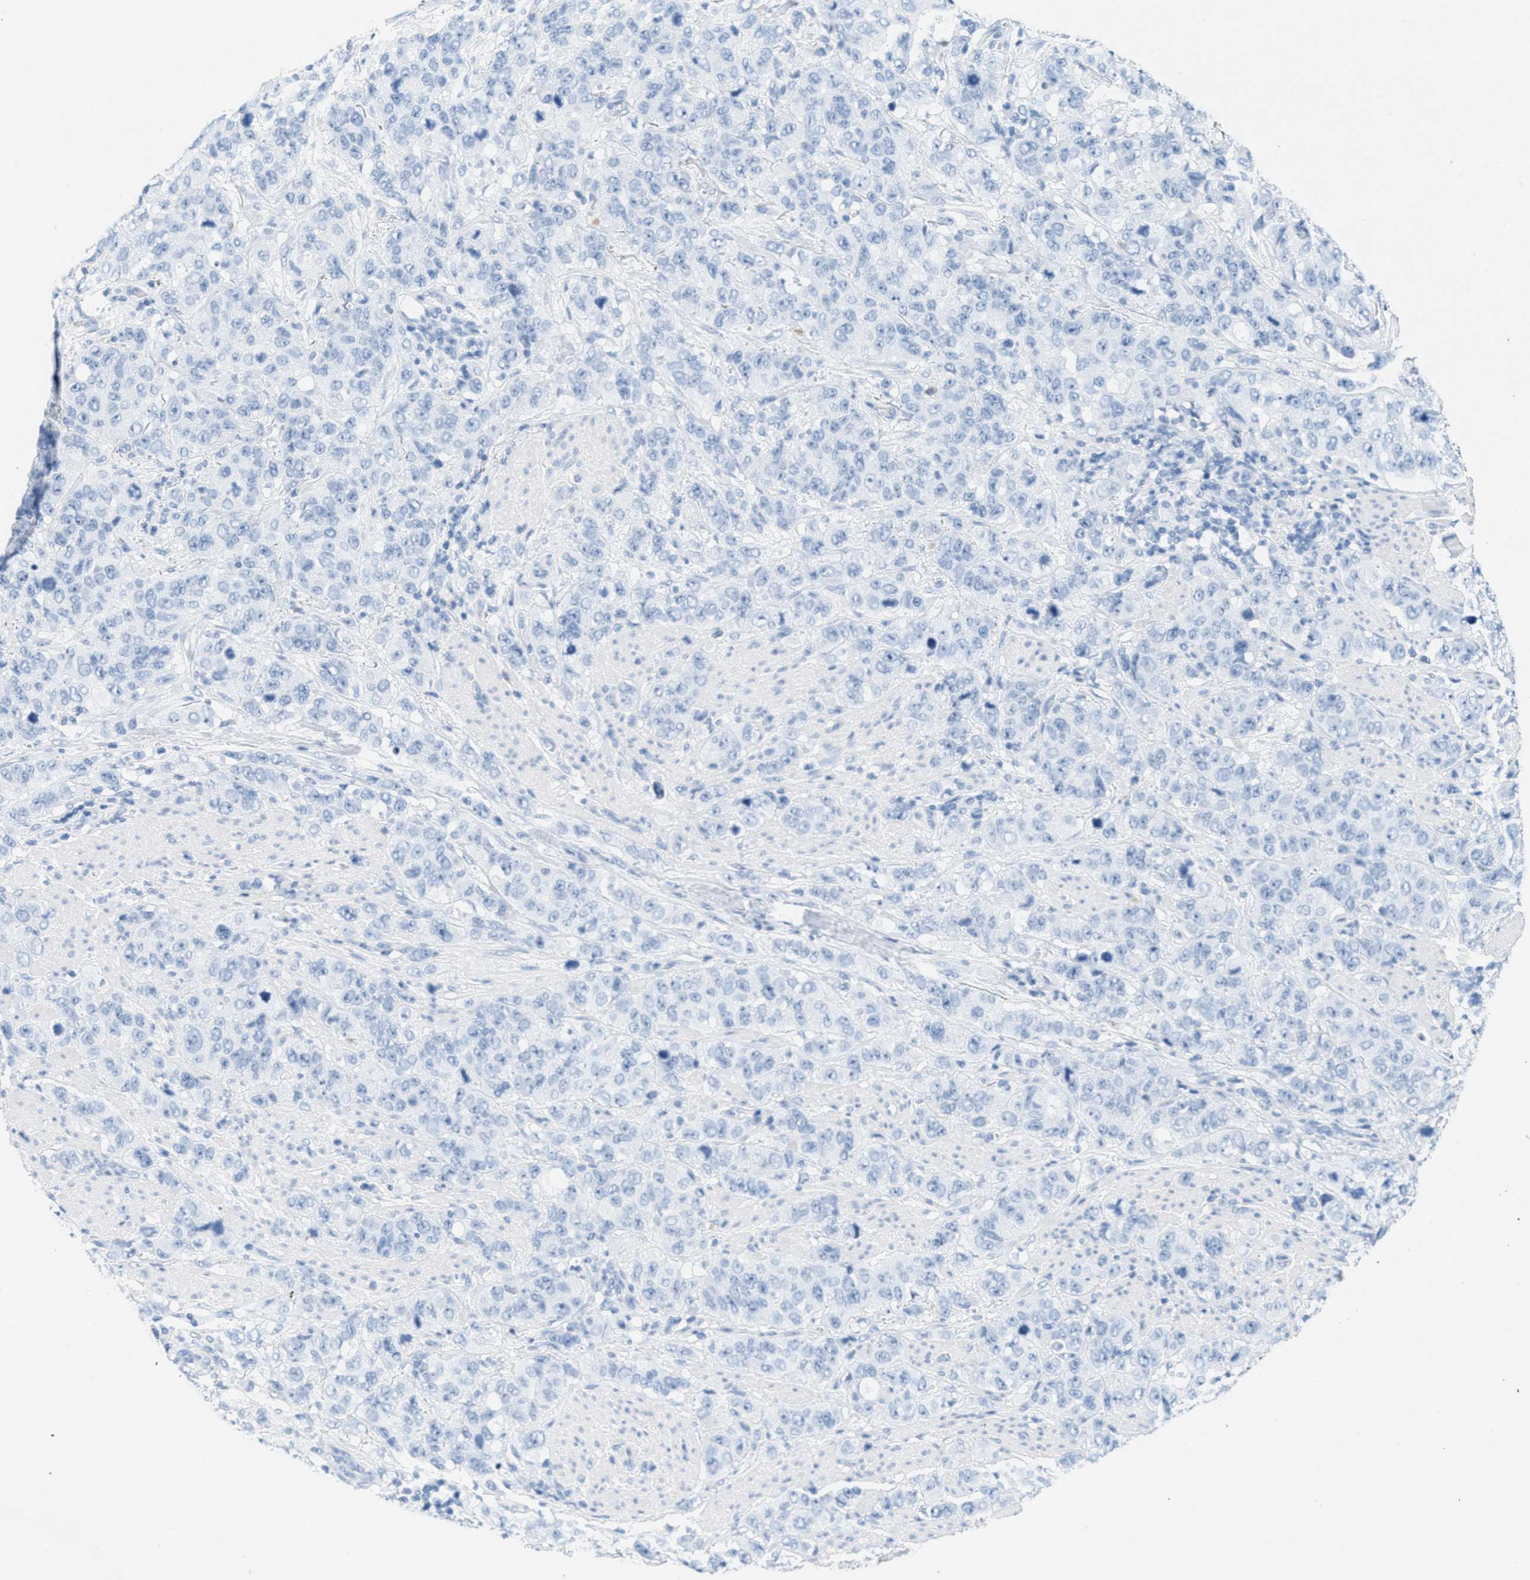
{"staining": {"intensity": "negative", "quantity": "none", "location": "none"}, "tissue": "stomach cancer", "cell_type": "Tumor cells", "image_type": "cancer", "snomed": [{"axis": "morphology", "description": "Adenocarcinoma, NOS"}, {"axis": "topography", "description": "Stomach"}], "caption": "A photomicrograph of stomach cancer (adenocarcinoma) stained for a protein displays no brown staining in tumor cells. (Immunohistochemistry (ihc), brightfield microscopy, high magnification).", "gene": "GPM6A", "patient": {"sex": "male", "age": 48}}